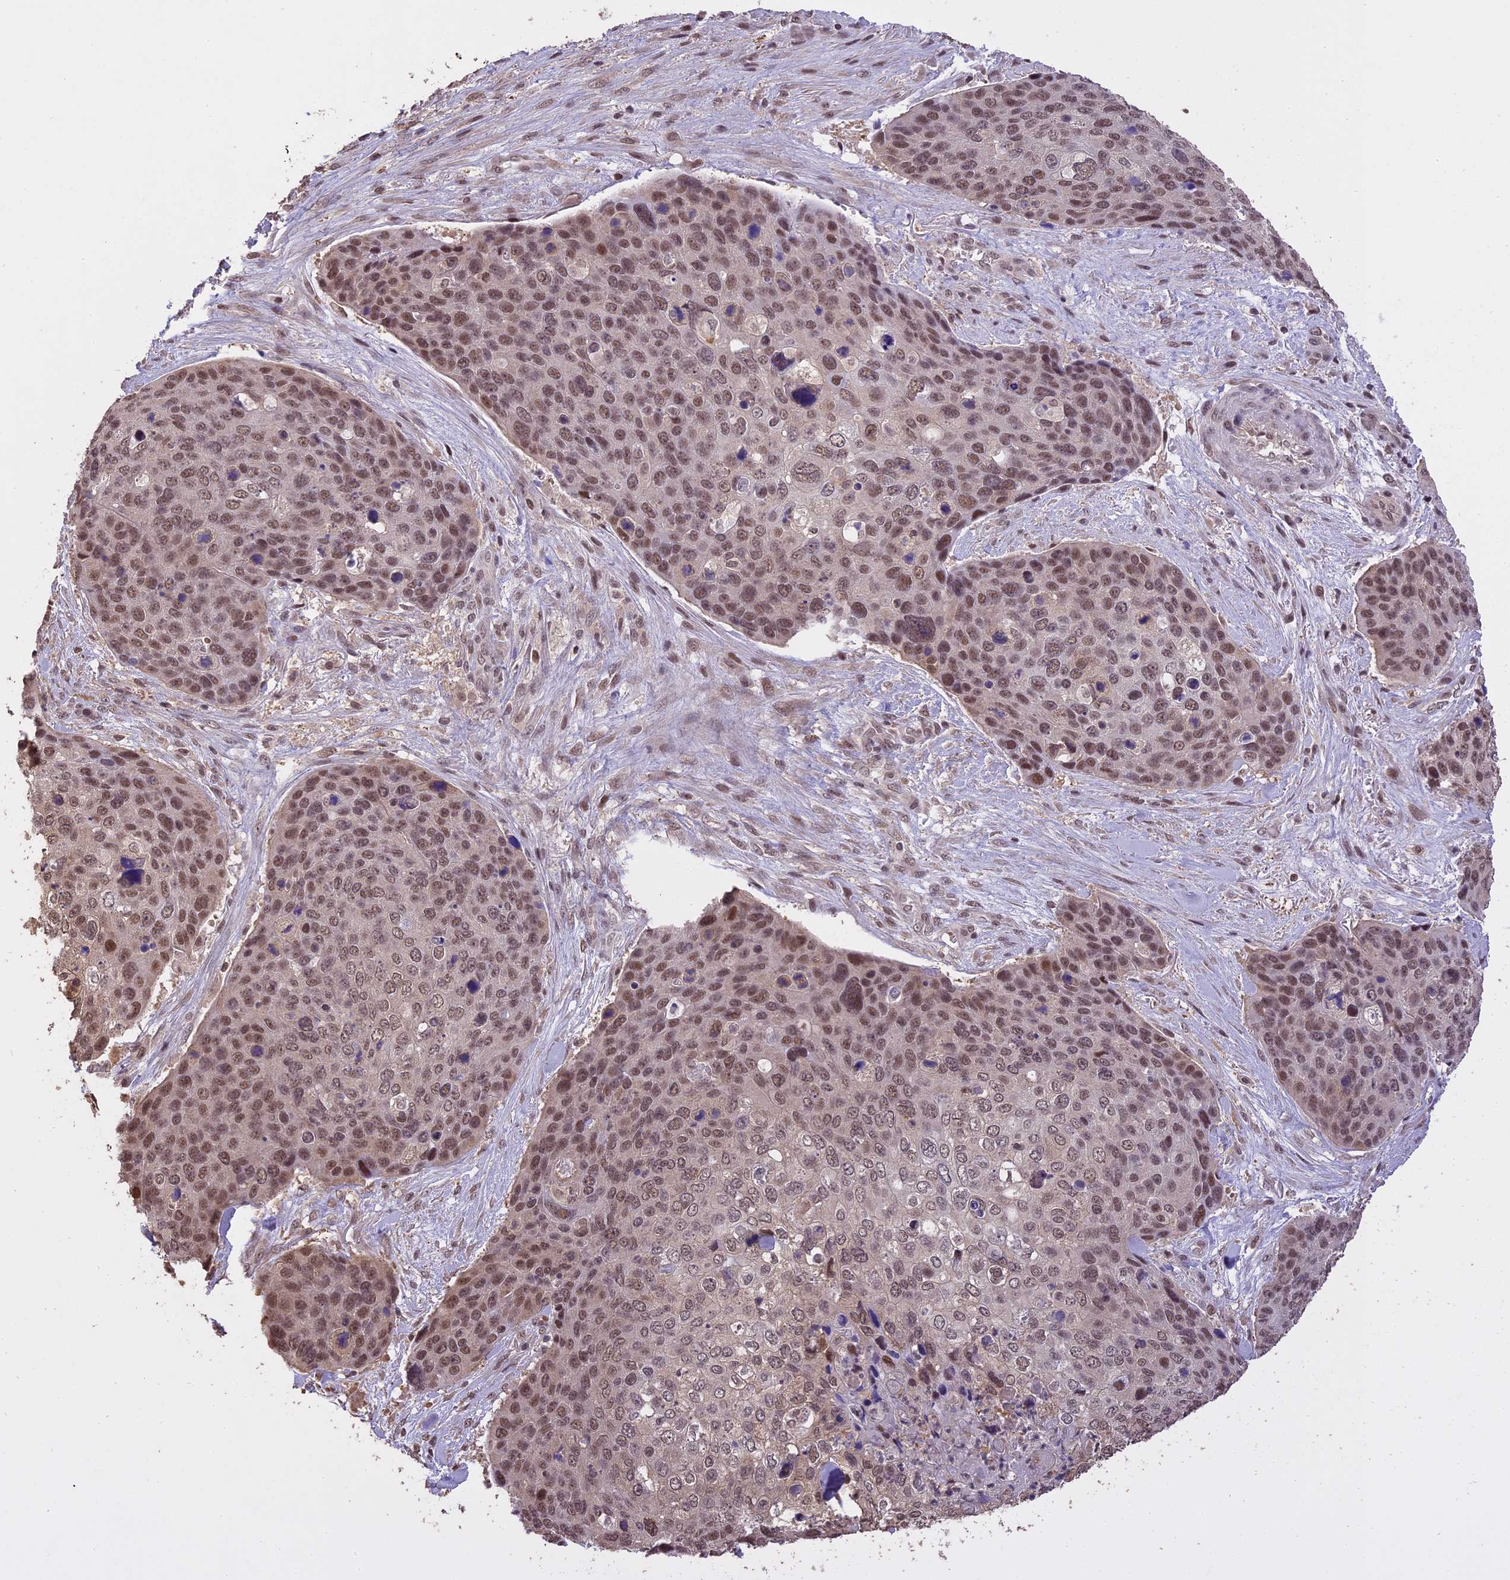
{"staining": {"intensity": "moderate", "quantity": ">75%", "location": "nuclear"}, "tissue": "skin cancer", "cell_type": "Tumor cells", "image_type": "cancer", "snomed": [{"axis": "morphology", "description": "Basal cell carcinoma"}, {"axis": "topography", "description": "Skin"}], "caption": "IHC micrograph of neoplastic tissue: basal cell carcinoma (skin) stained using IHC shows medium levels of moderate protein expression localized specifically in the nuclear of tumor cells, appearing as a nuclear brown color.", "gene": "TIGD7", "patient": {"sex": "female", "age": 74}}